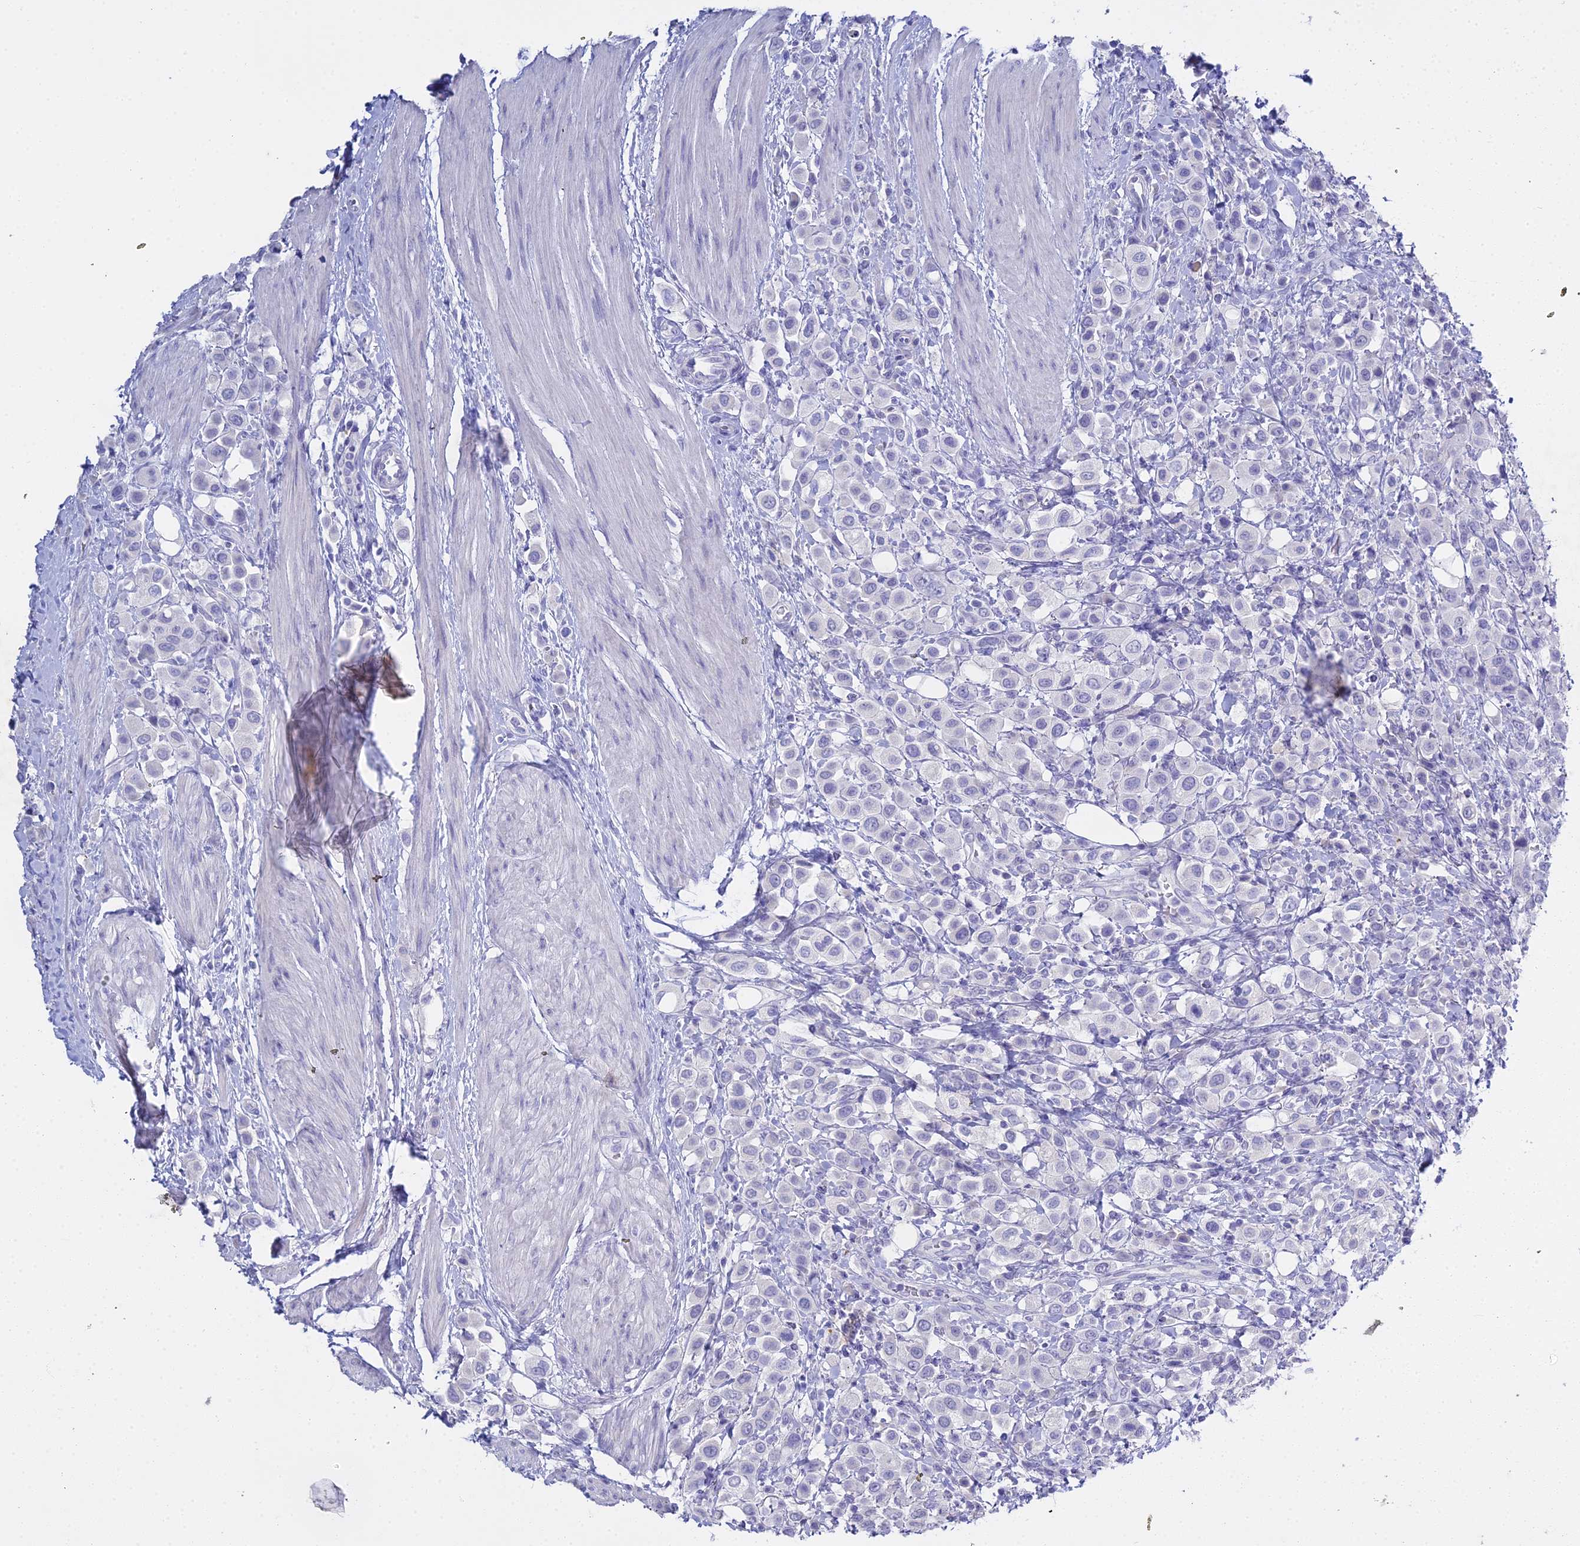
{"staining": {"intensity": "negative", "quantity": "none", "location": "none"}, "tissue": "urothelial cancer", "cell_type": "Tumor cells", "image_type": "cancer", "snomed": [{"axis": "morphology", "description": "Urothelial carcinoma, High grade"}, {"axis": "topography", "description": "Urinary bladder"}], "caption": "The photomicrograph demonstrates no staining of tumor cells in urothelial cancer.", "gene": "S100A7", "patient": {"sex": "male", "age": 50}}